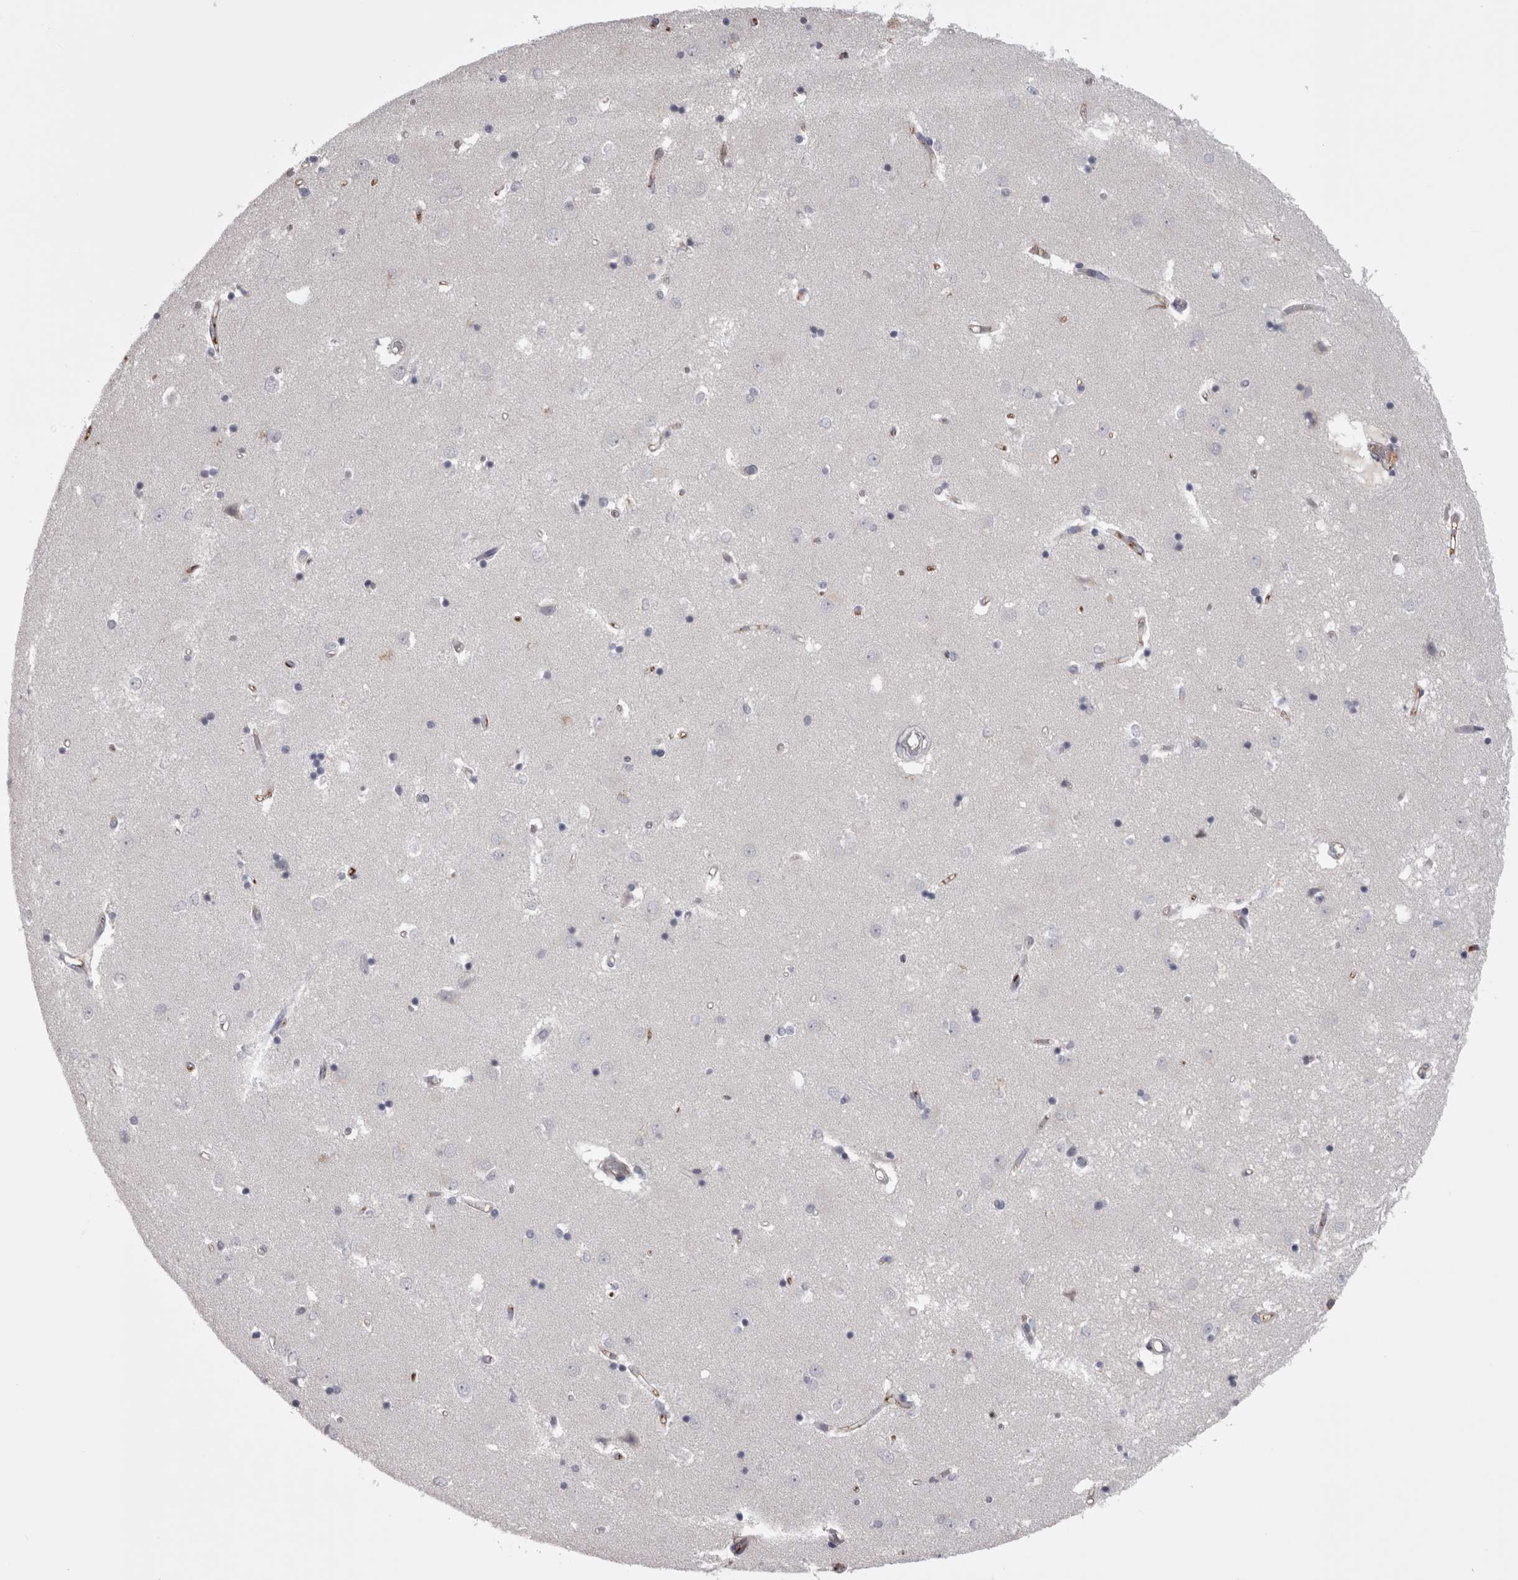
{"staining": {"intensity": "weak", "quantity": "<25%", "location": "cytoplasmic/membranous"}, "tissue": "caudate", "cell_type": "Glial cells", "image_type": "normal", "snomed": [{"axis": "morphology", "description": "Normal tissue, NOS"}, {"axis": "topography", "description": "Lateral ventricle wall"}], "caption": "A high-resolution photomicrograph shows immunohistochemistry (IHC) staining of benign caudate, which shows no significant positivity in glial cells.", "gene": "SAA4", "patient": {"sex": "male", "age": 45}}